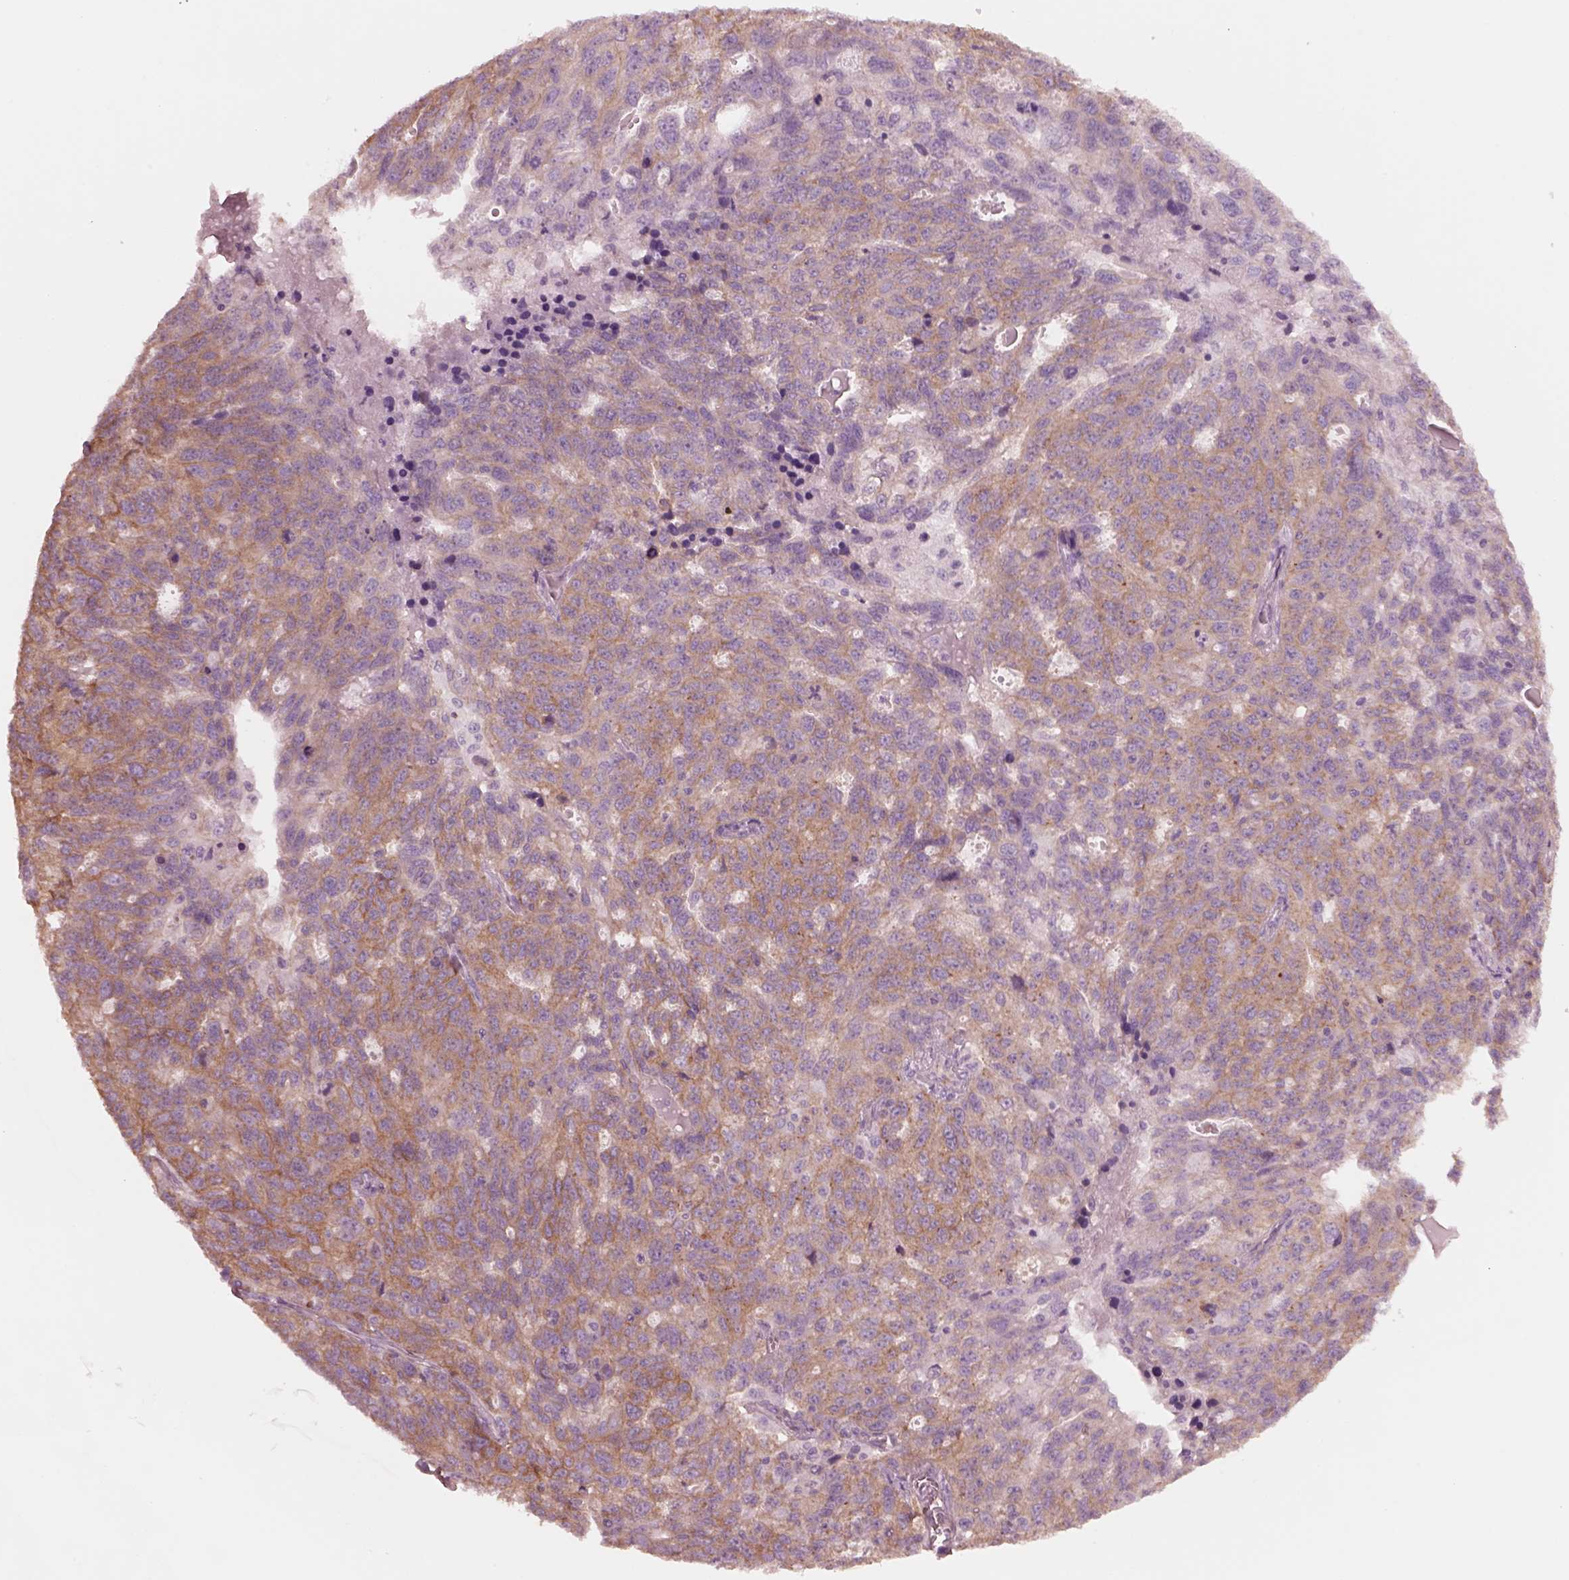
{"staining": {"intensity": "moderate", "quantity": "25%-75%", "location": "cytoplasmic/membranous"}, "tissue": "ovarian cancer", "cell_type": "Tumor cells", "image_type": "cancer", "snomed": [{"axis": "morphology", "description": "Cystadenocarcinoma, serous, NOS"}, {"axis": "topography", "description": "Ovary"}], "caption": "The photomicrograph exhibits immunohistochemical staining of ovarian cancer (serous cystadenocarcinoma). There is moderate cytoplasmic/membranous expression is identified in approximately 25%-75% of tumor cells.", "gene": "ELAPOR1", "patient": {"sex": "female", "age": 71}}